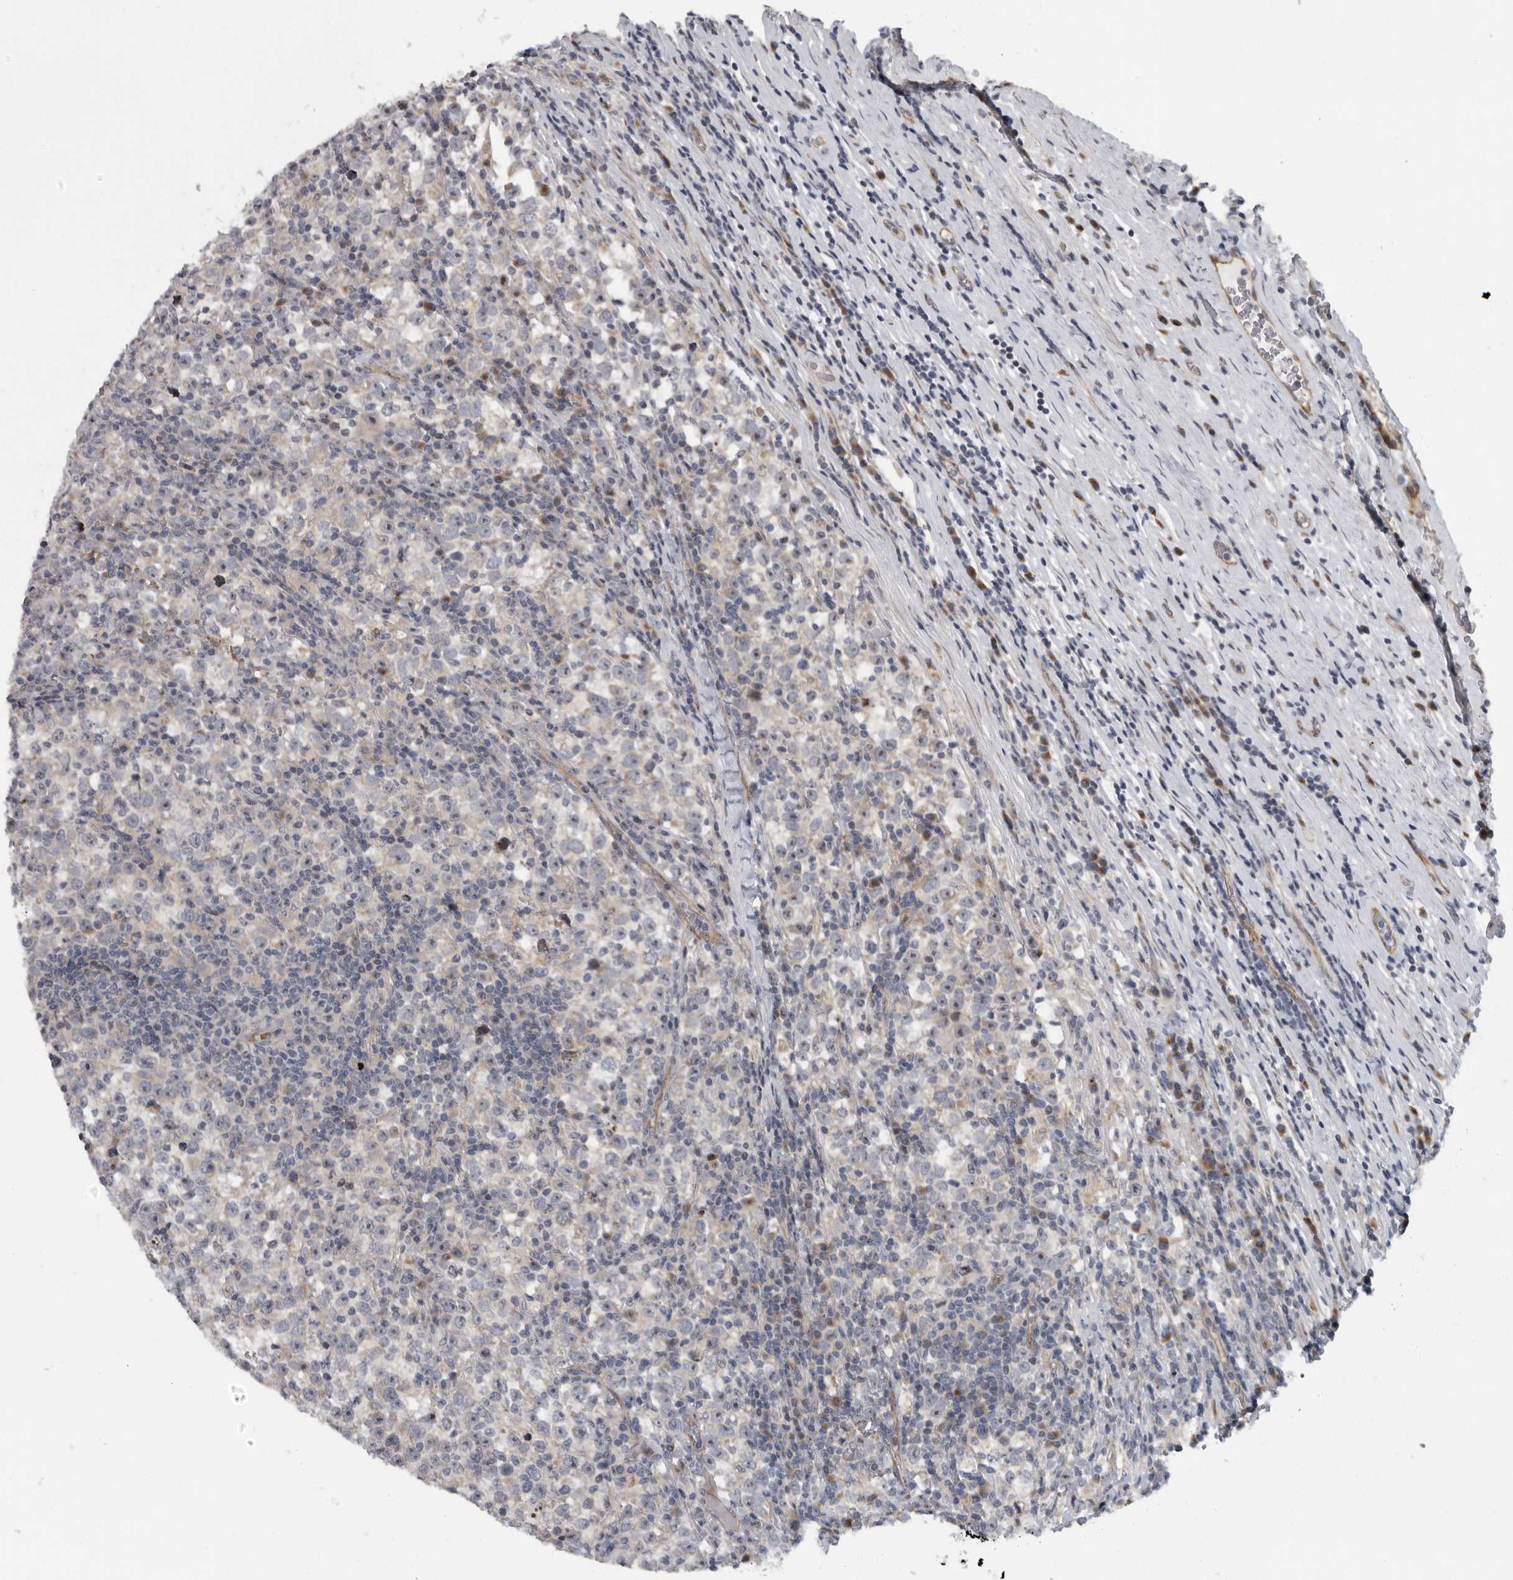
{"staining": {"intensity": "negative", "quantity": "none", "location": "none"}, "tissue": "testis cancer", "cell_type": "Tumor cells", "image_type": "cancer", "snomed": [{"axis": "morphology", "description": "Normal tissue, NOS"}, {"axis": "morphology", "description": "Seminoma, NOS"}, {"axis": "topography", "description": "Testis"}], "caption": "Seminoma (testis) was stained to show a protein in brown. There is no significant expression in tumor cells.", "gene": "PDCD11", "patient": {"sex": "male", "age": 43}}